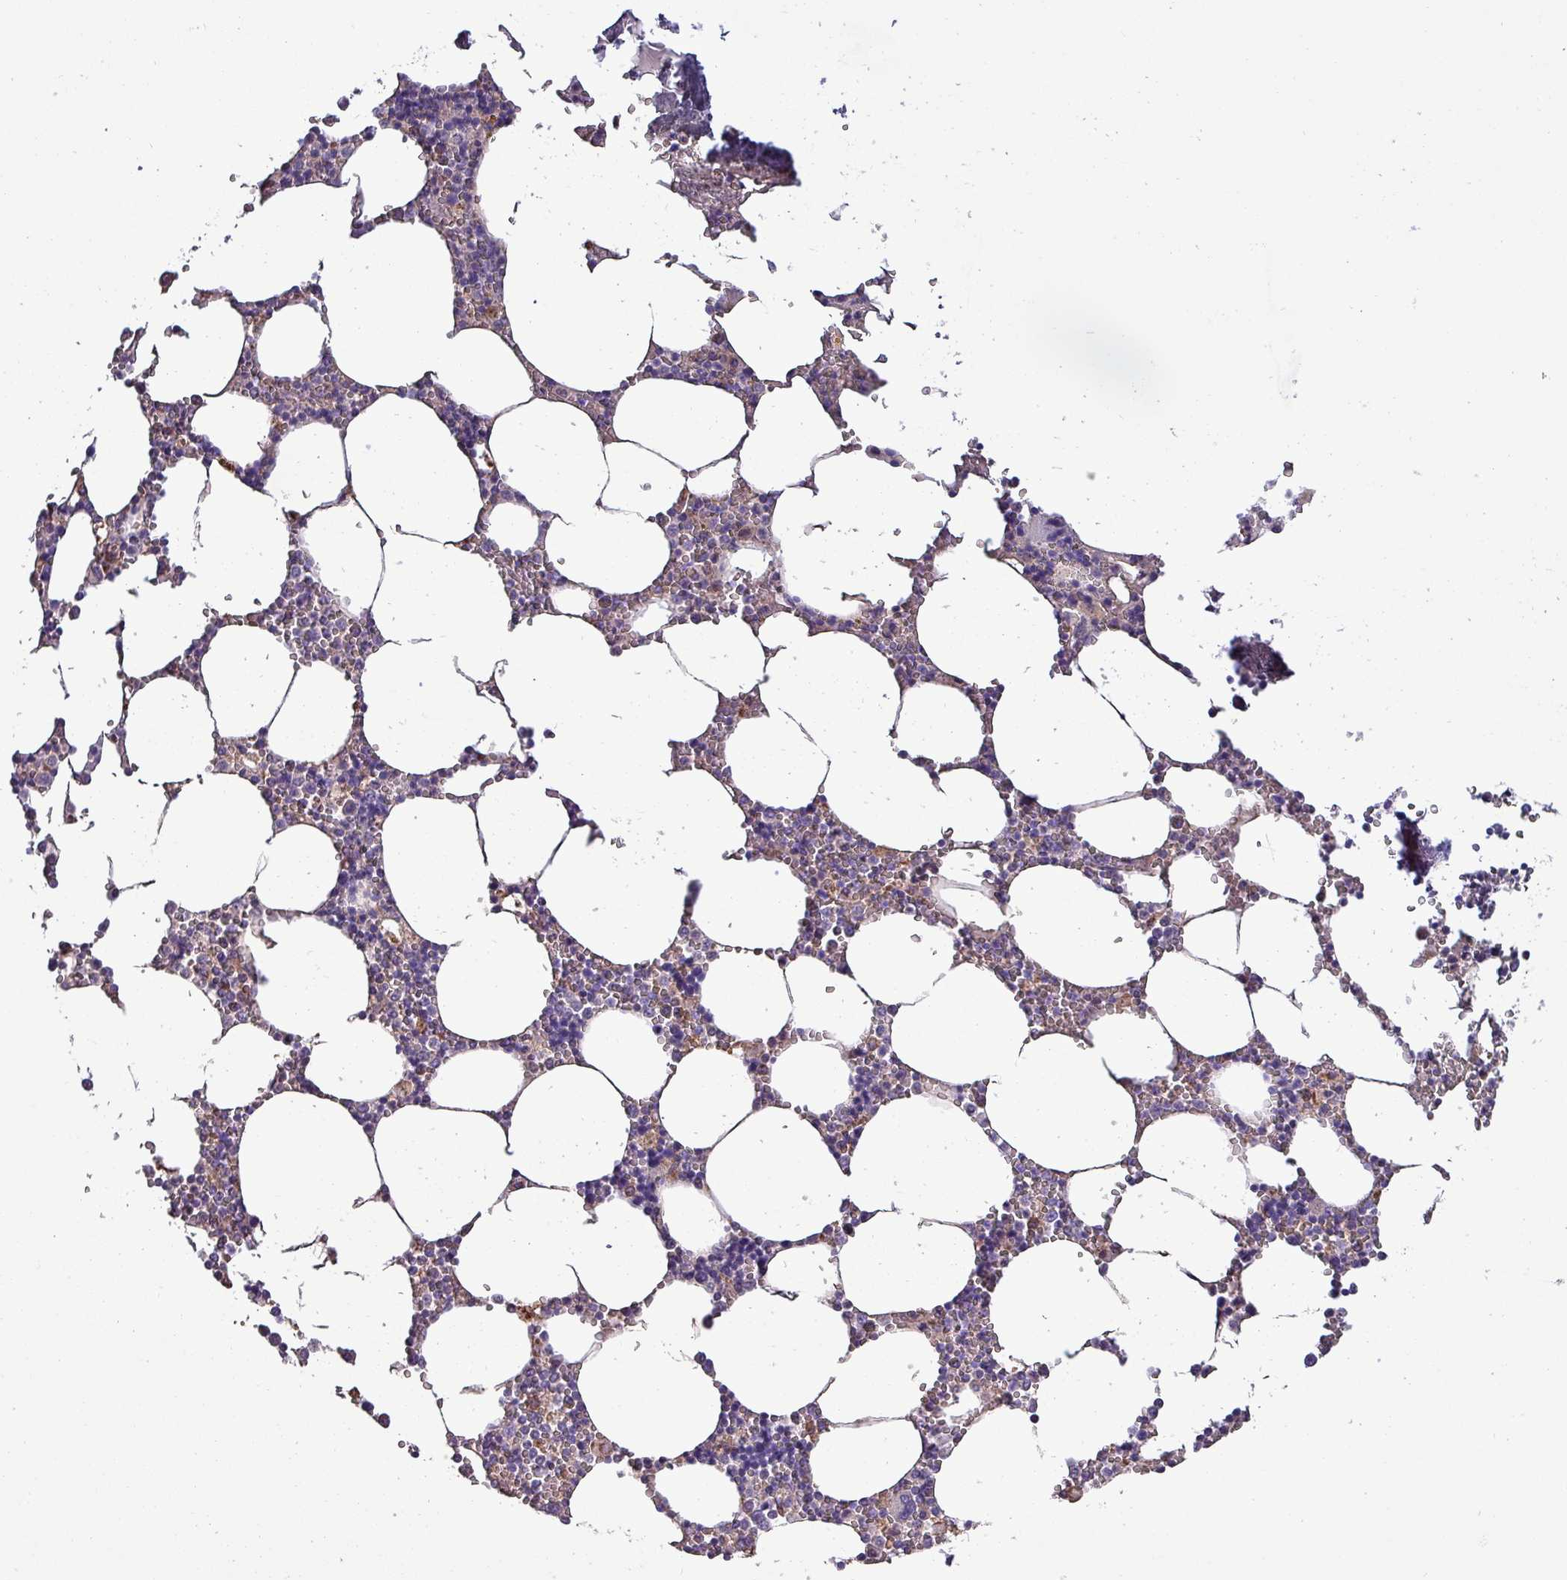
{"staining": {"intensity": "weak", "quantity": "<25%", "location": "cytoplasmic/membranous"}, "tissue": "bone marrow", "cell_type": "Hematopoietic cells", "image_type": "normal", "snomed": [{"axis": "morphology", "description": "Normal tissue, NOS"}, {"axis": "topography", "description": "Bone marrow"}], "caption": "IHC micrograph of benign bone marrow: human bone marrow stained with DAB (3,3'-diaminobenzidine) exhibits no significant protein expression in hematopoietic cells.", "gene": "HTRA4", "patient": {"sex": "male", "age": 54}}